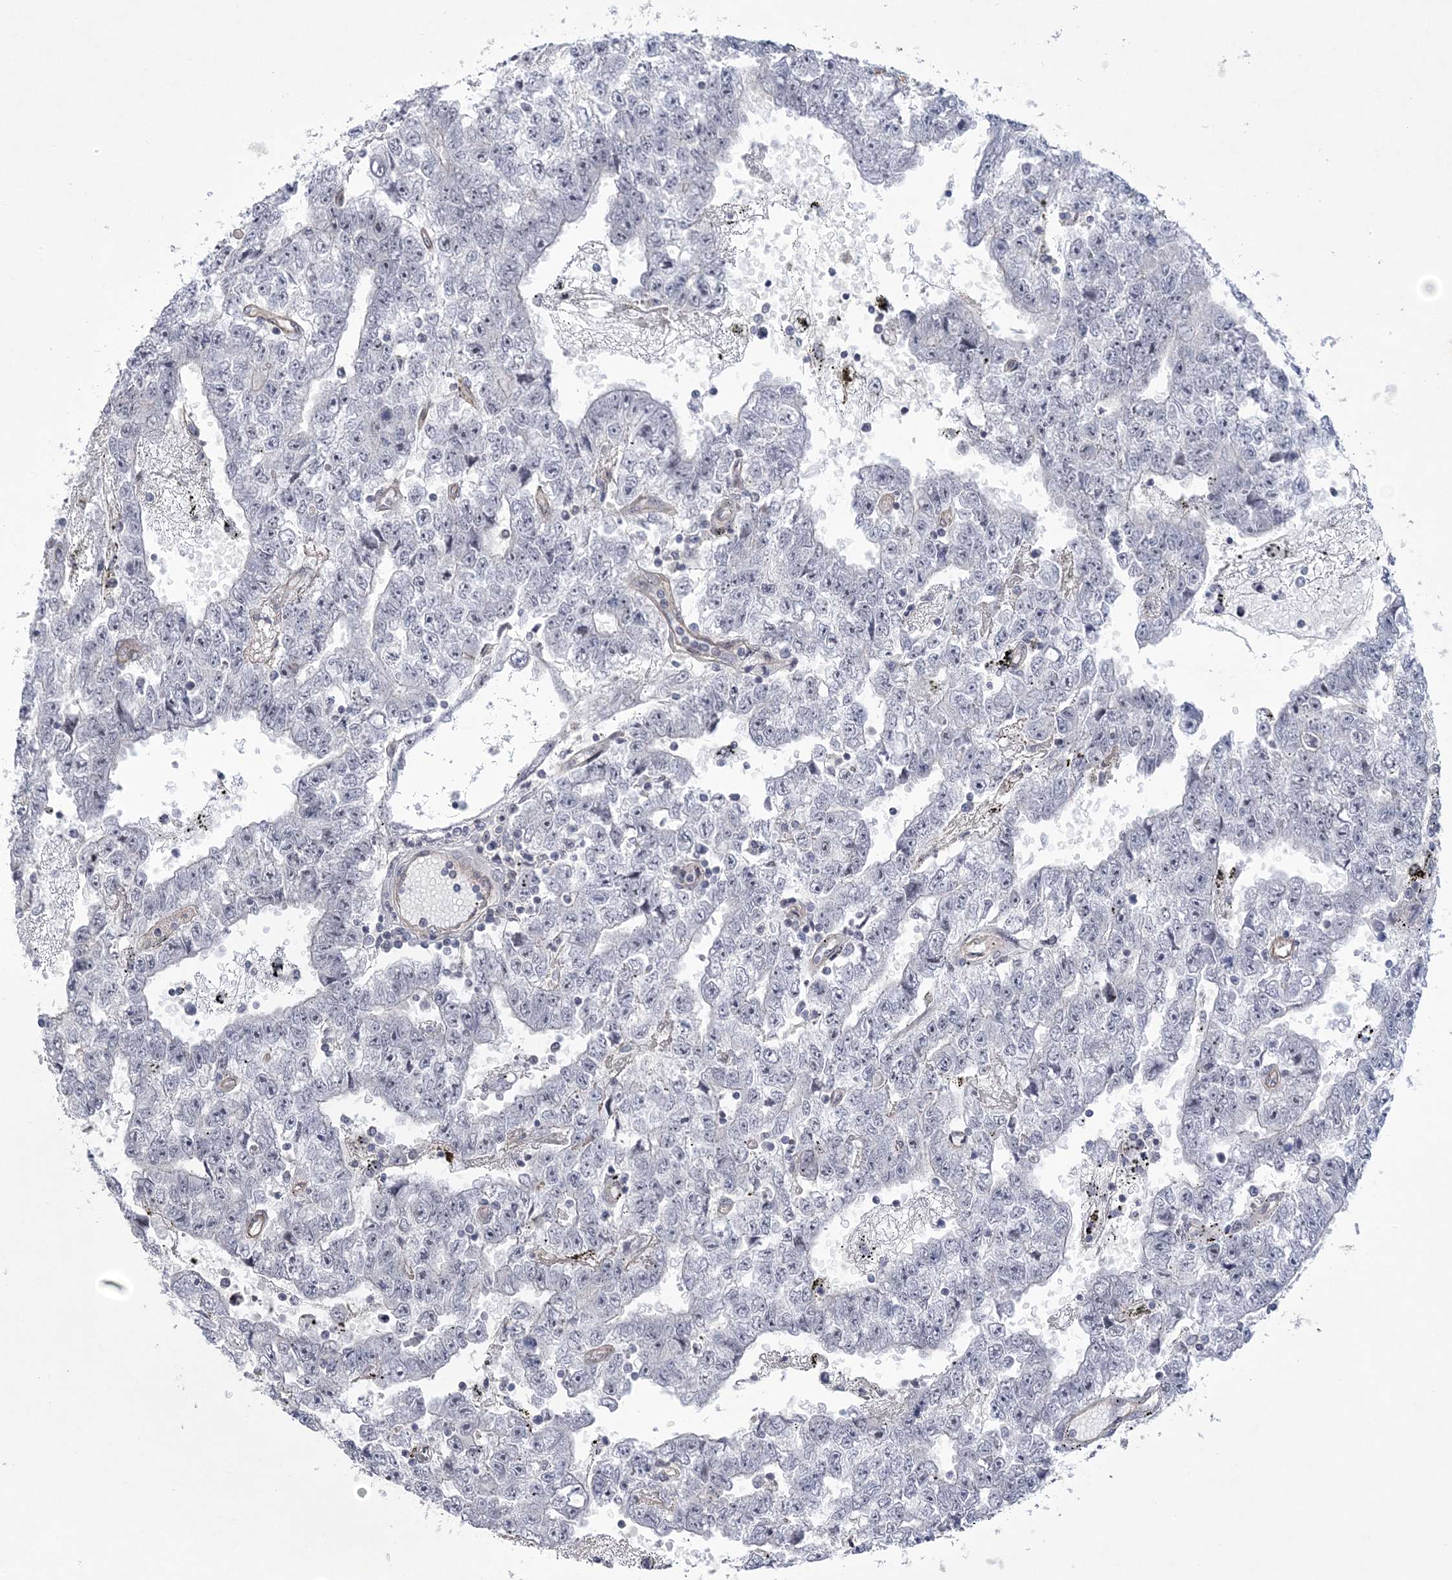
{"staining": {"intensity": "negative", "quantity": "none", "location": "none"}, "tissue": "testis cancer", "cell_type": "Tumor cells", "image_type": "cancer", "snomed": [{"axis": "morphology", "description": "Carcinoma, Embryonal, NOS"}, {"axis": "topography", "description": "Testis"}], "caption": "IHC micrograph of human embryonal carcinoma (testis) stained for a protein (brown), which reveals no expression in tumor cells.", "gene": "HOMEZ", "patient": {"sex": "male", "age": 25}}